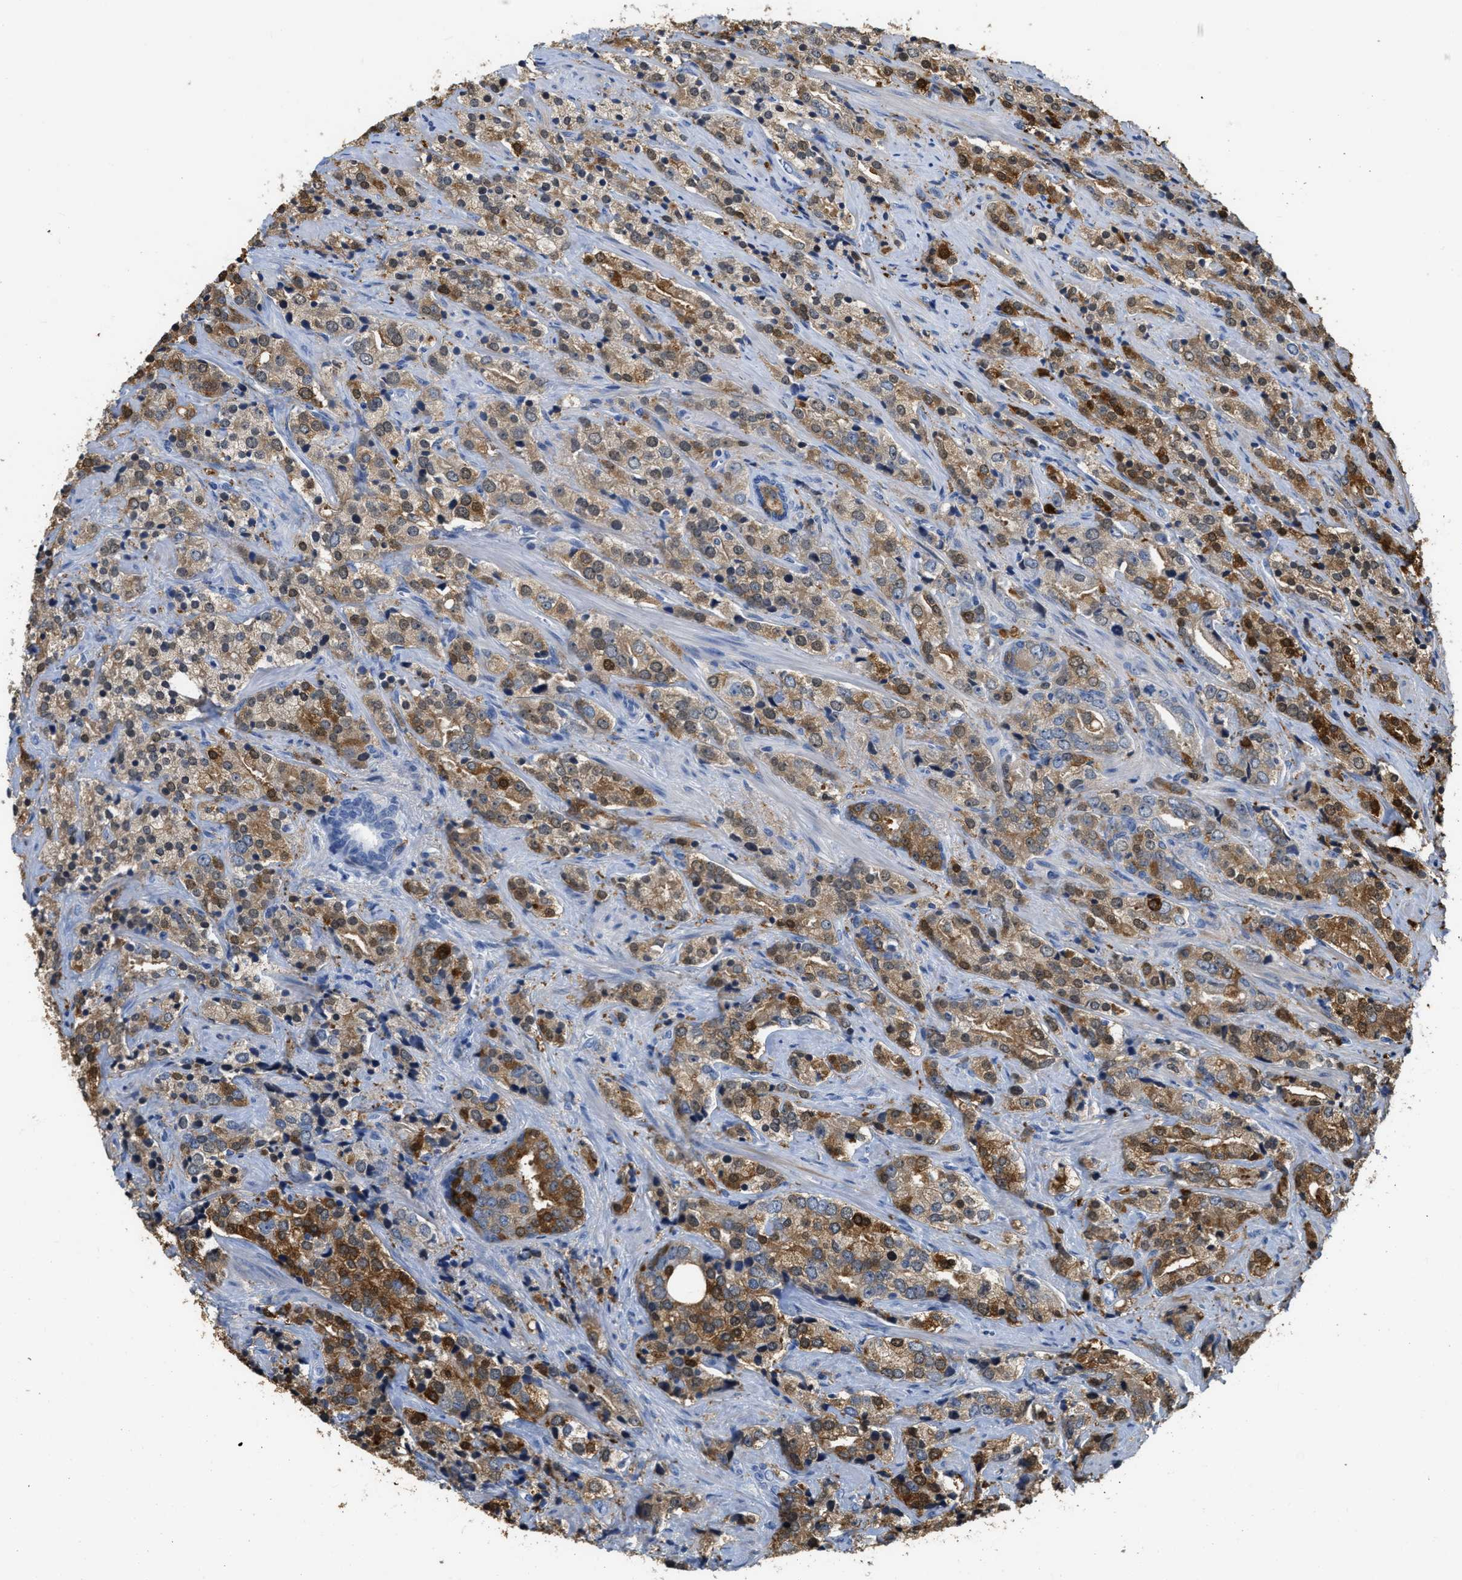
{"staining": {"intensity": "moderate", "quantity": ">75%", "location": "cytoplasmic/membranous"}, "tissue": "prostate cancer", "cell_type": "Tumor cells", "image_type": "cancer", "snomed": [{"axis": "morphology", "description": "Adenocarcinoma, High grade"}, {"axis": "topography", "description": "Prostate"}], "caption": "IHC (DAB) staining of prostate high-grade adenocarcinoma exhibits moderate cytoplasmic/membranous protein staining in approximately >75% of tumor cells. The staining was performed using DAB (3,3'-diaminobenzidine) to visualize the protein expression in brown, while the nuclei were stained in blue with hematoxylin (Magnification: 20x).", "gene": "CRYM", "patient": {"sex": "male", "age": 71}}